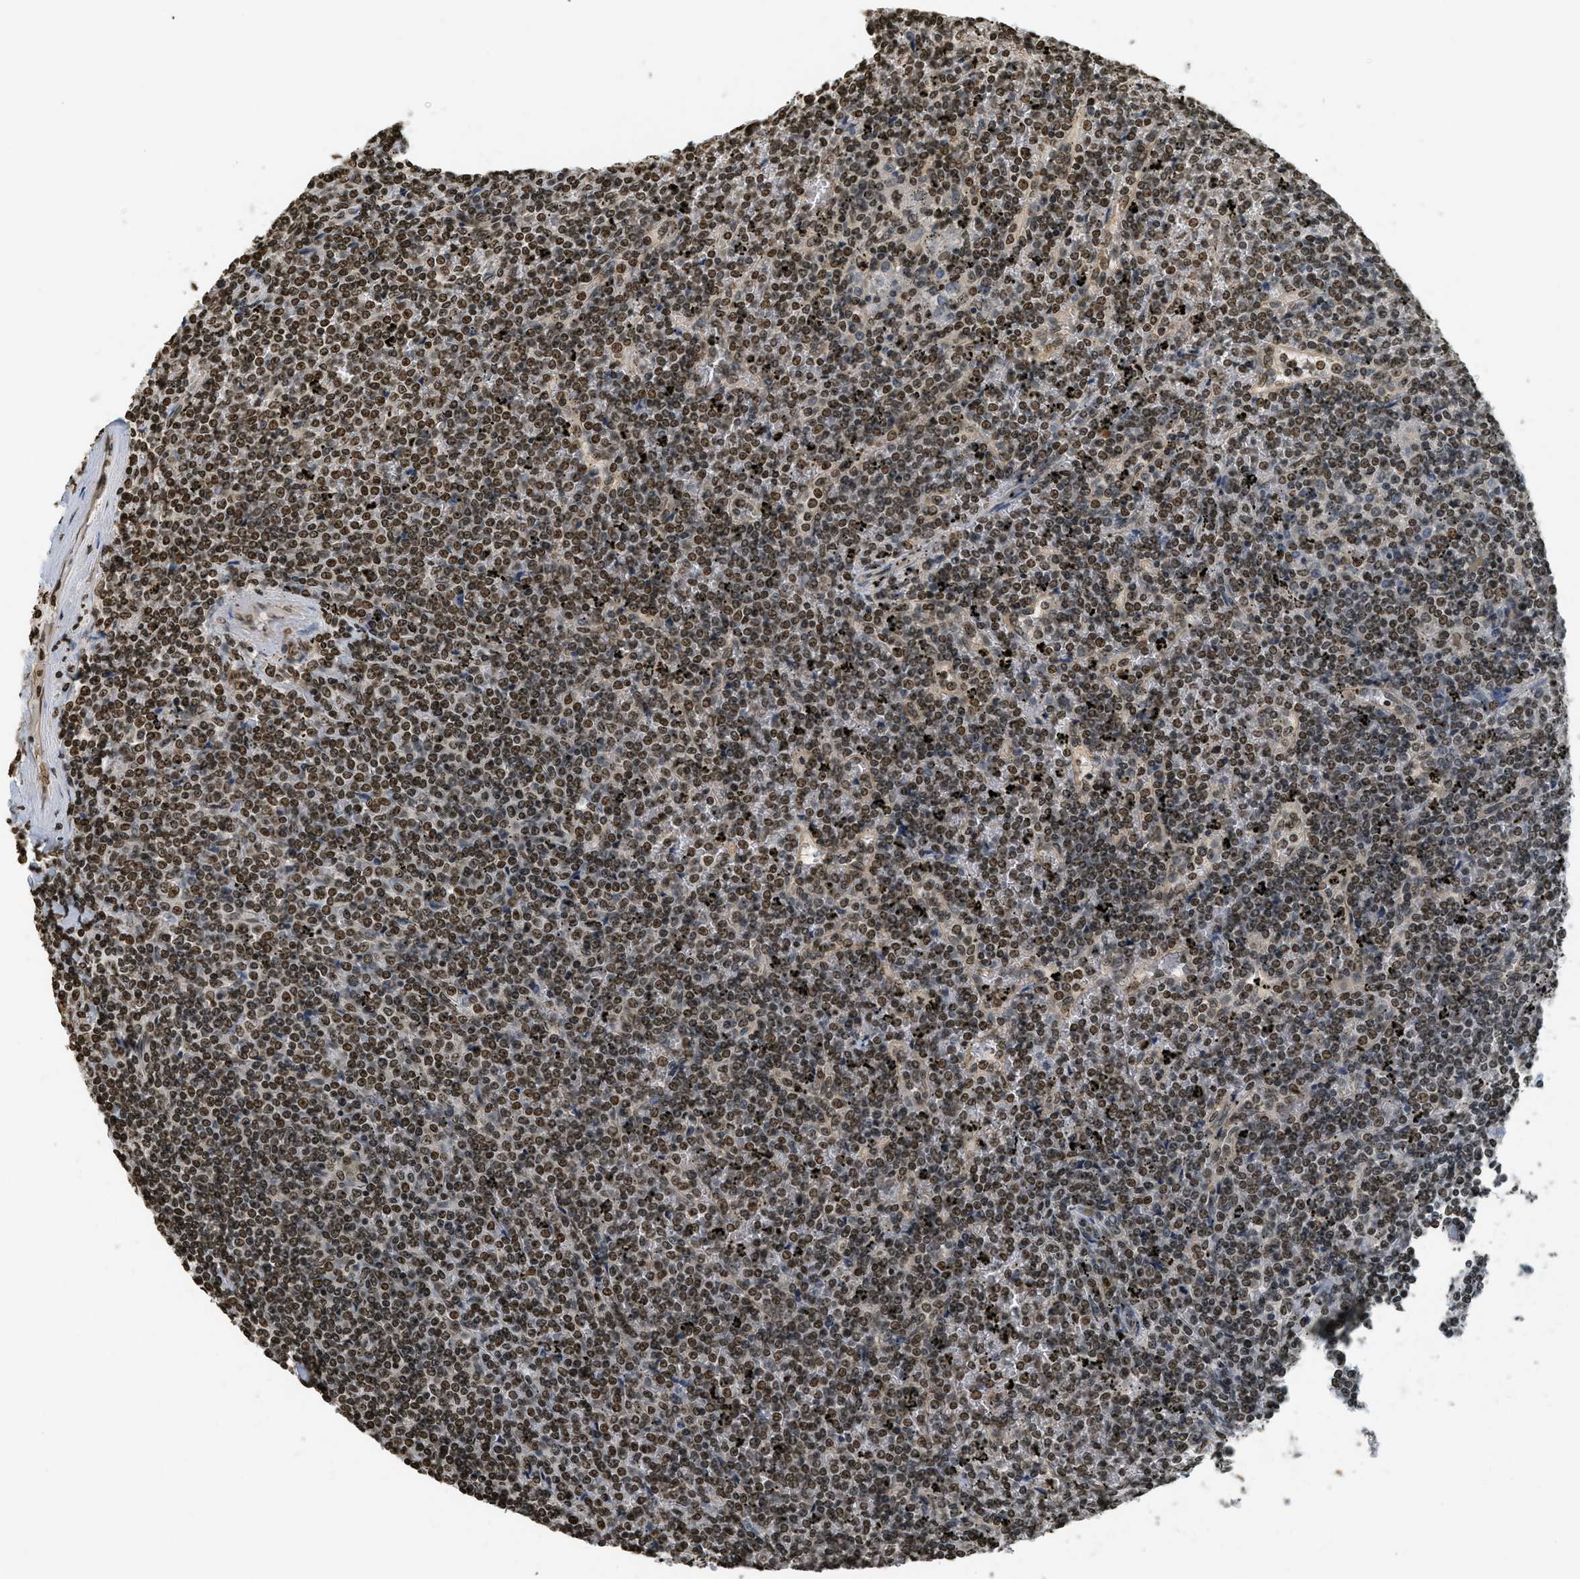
{"staining": {"intensity": "strong", "quantity": ">75%", "location": "nuclear"}, "tissue": "lymphoma", "cell_type": "Tumor cells", "image_type": "cancer", "snomed": [{"axis": "morphology", "description": "Malignant lymphoma, non-Hodgkin's type, Low grade"}, {"axis": "topography", "description": "Spleen"}], "caption": "The photomicrograph demonstrates a brown stain indicating the presence of a protein in the nuclear of tumor cells in malignant lymphoma, non-Hodgkin's type (low-grade). (Brightfield microscopy of DAB IHC at high magnification).", "gene": "LDB2", "patient": {"sex": "female", "age": 19}}